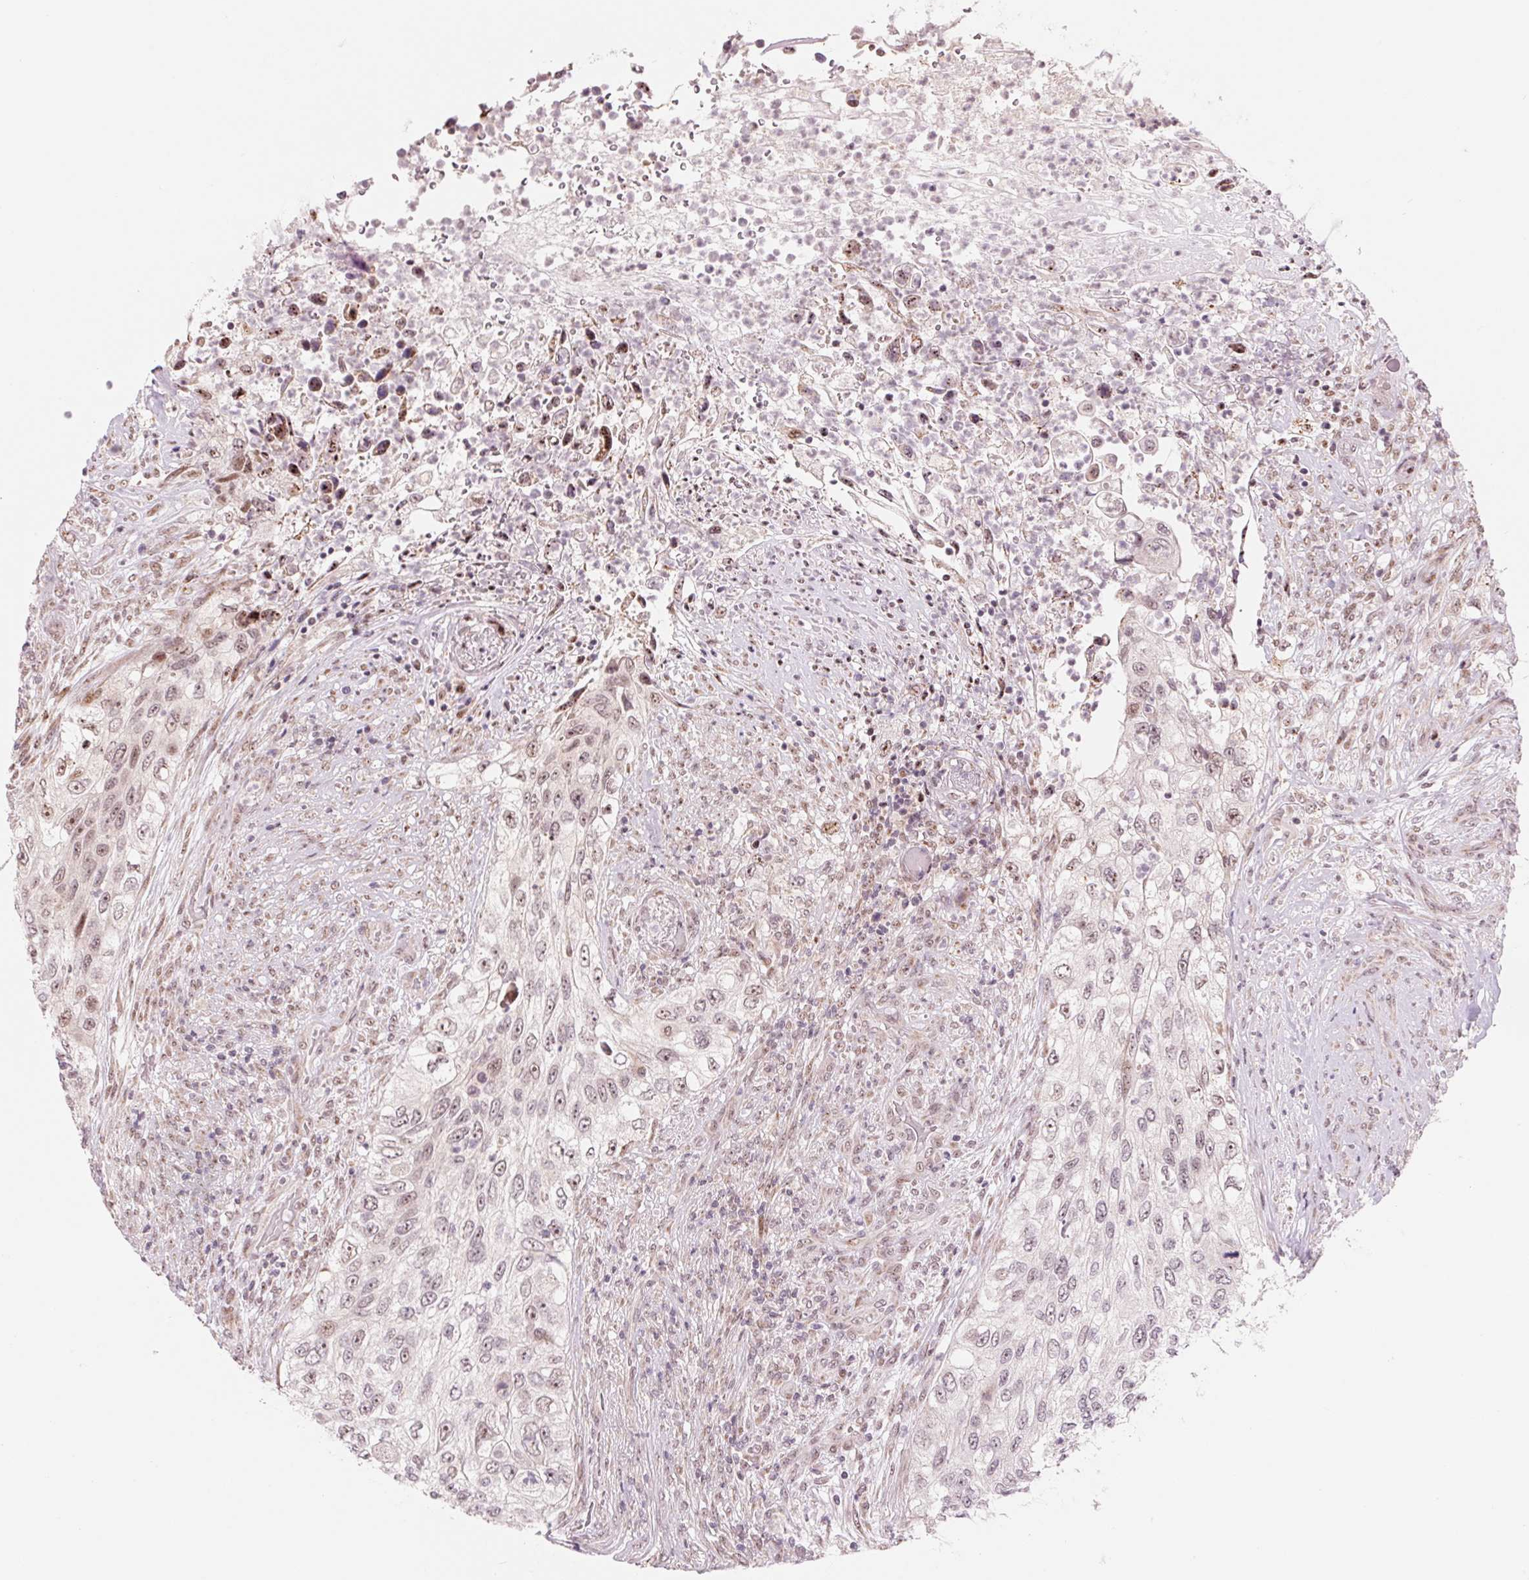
{"staining": {"intensity": "moderate", "quantity": "<25%", "location": "nuclear"}, "tissue": "urothelial cancer", "cell_type": "Tumor cells", "image_type": "cancer", "snomed": [{"axis": "morphology", "description": "Urothelial carcinoma, High grade"}, {"axis": "topography", "description": "Urinary bladder"}], "caption": "Urothelial carcinoma (high-grade) stained with a brown dye reveals moderate nuclear positive staining in about <25% of tumor cells.", "gene": "ARHGAP32", "patient": {"sex": "female", "age": 60}}